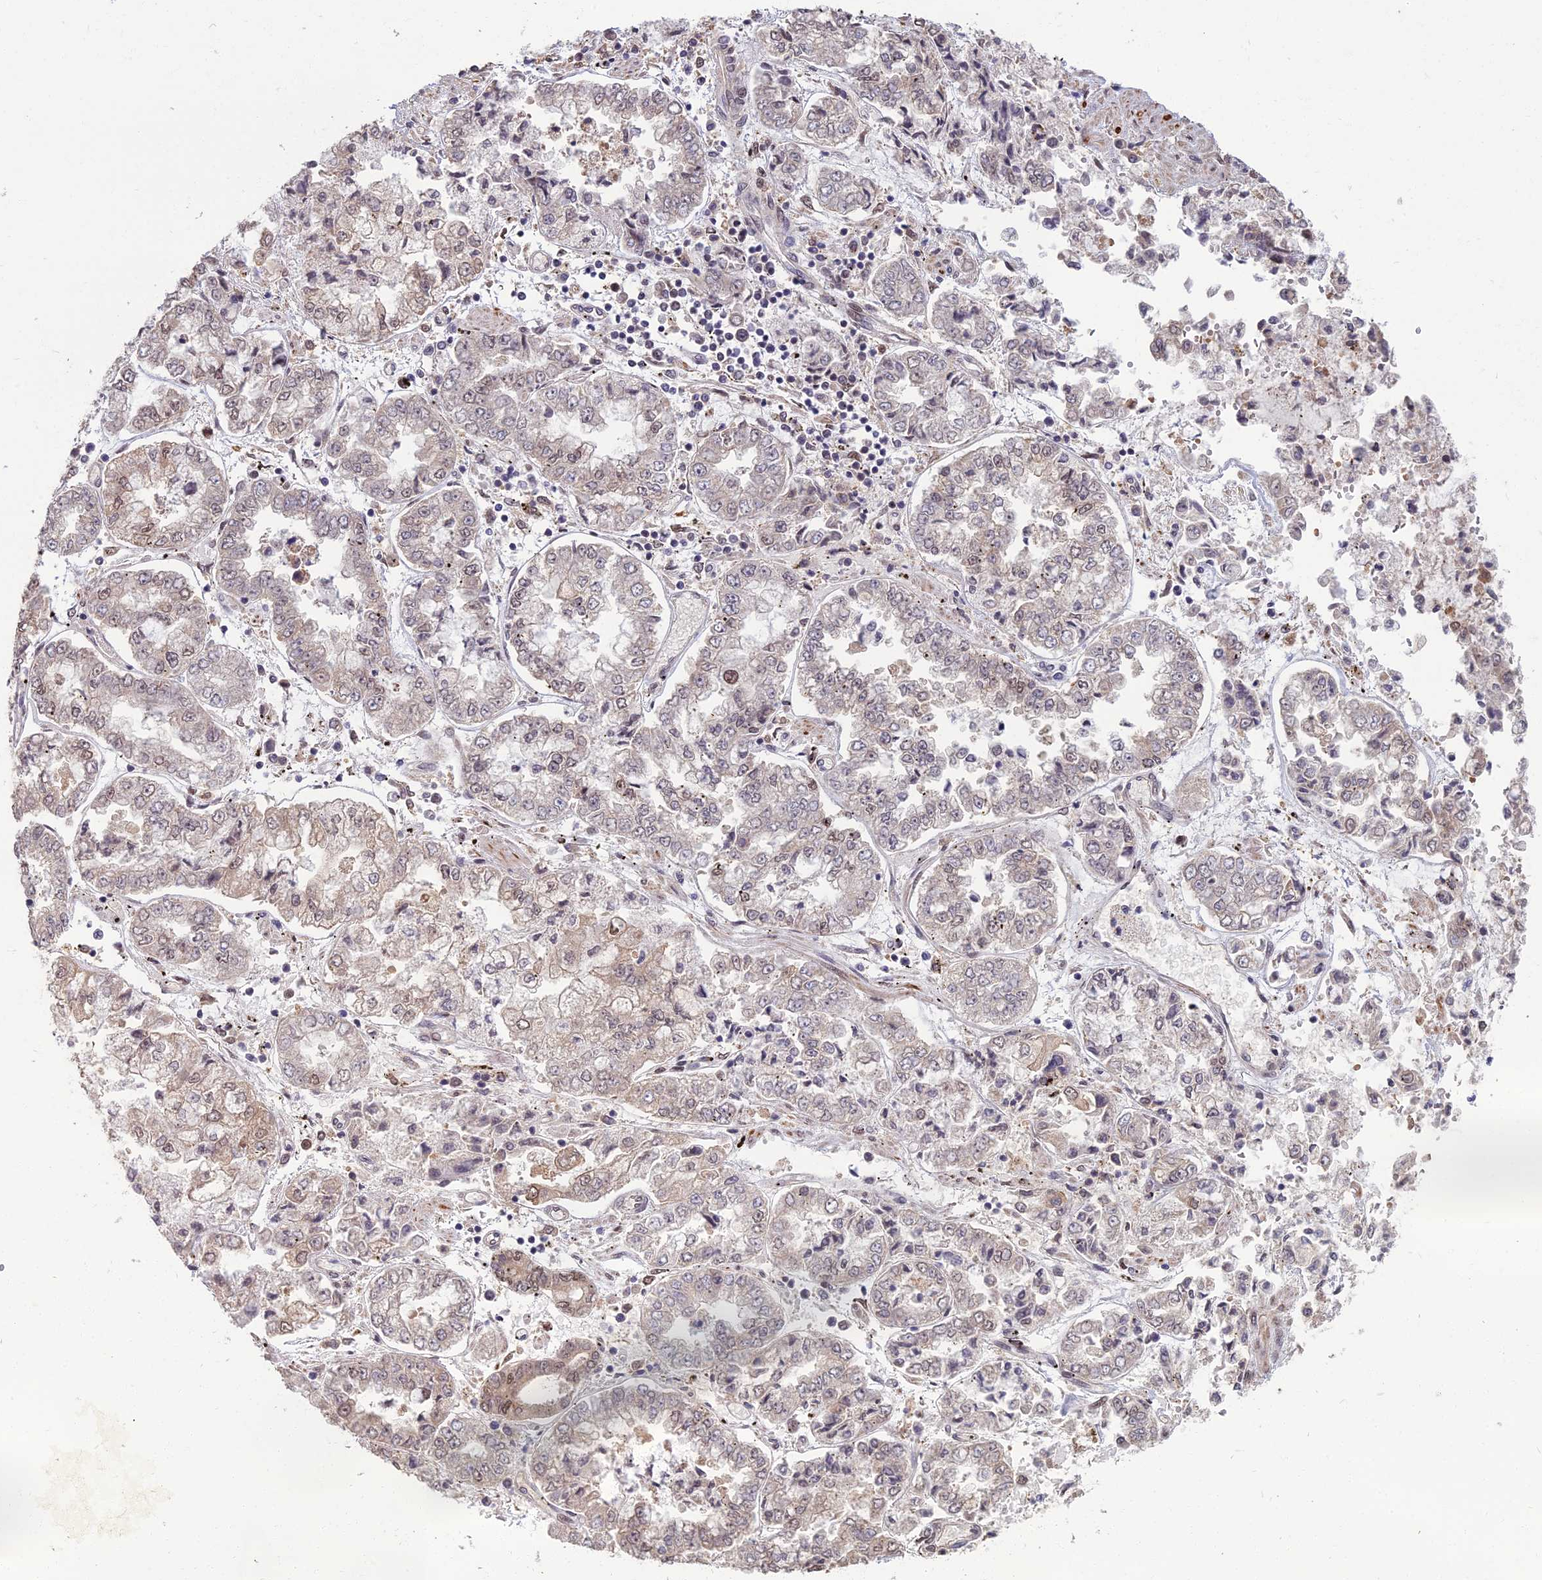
{"staining": {"intensity": "weak", "quantity": "25%-75%", "location": "nuclear"}, "tissue": "stomach cancer", "cell_type": "Tumor cells", "image_type": "cancer", "snomed": [{"axis": "morphology", "description": "Adenocarcinoma, NOS"}, {"axis": "topography", "description": "Stomach"}], "caption": "This photomicrograph reveals immunohistochemistry (IHC) staining of stomach adenocarcinoma, with low weak nuclear staining in about 25%-75% of tumor cells.", "gene": "NR4A3", "patient": {"sex": "male", "age": 76}}